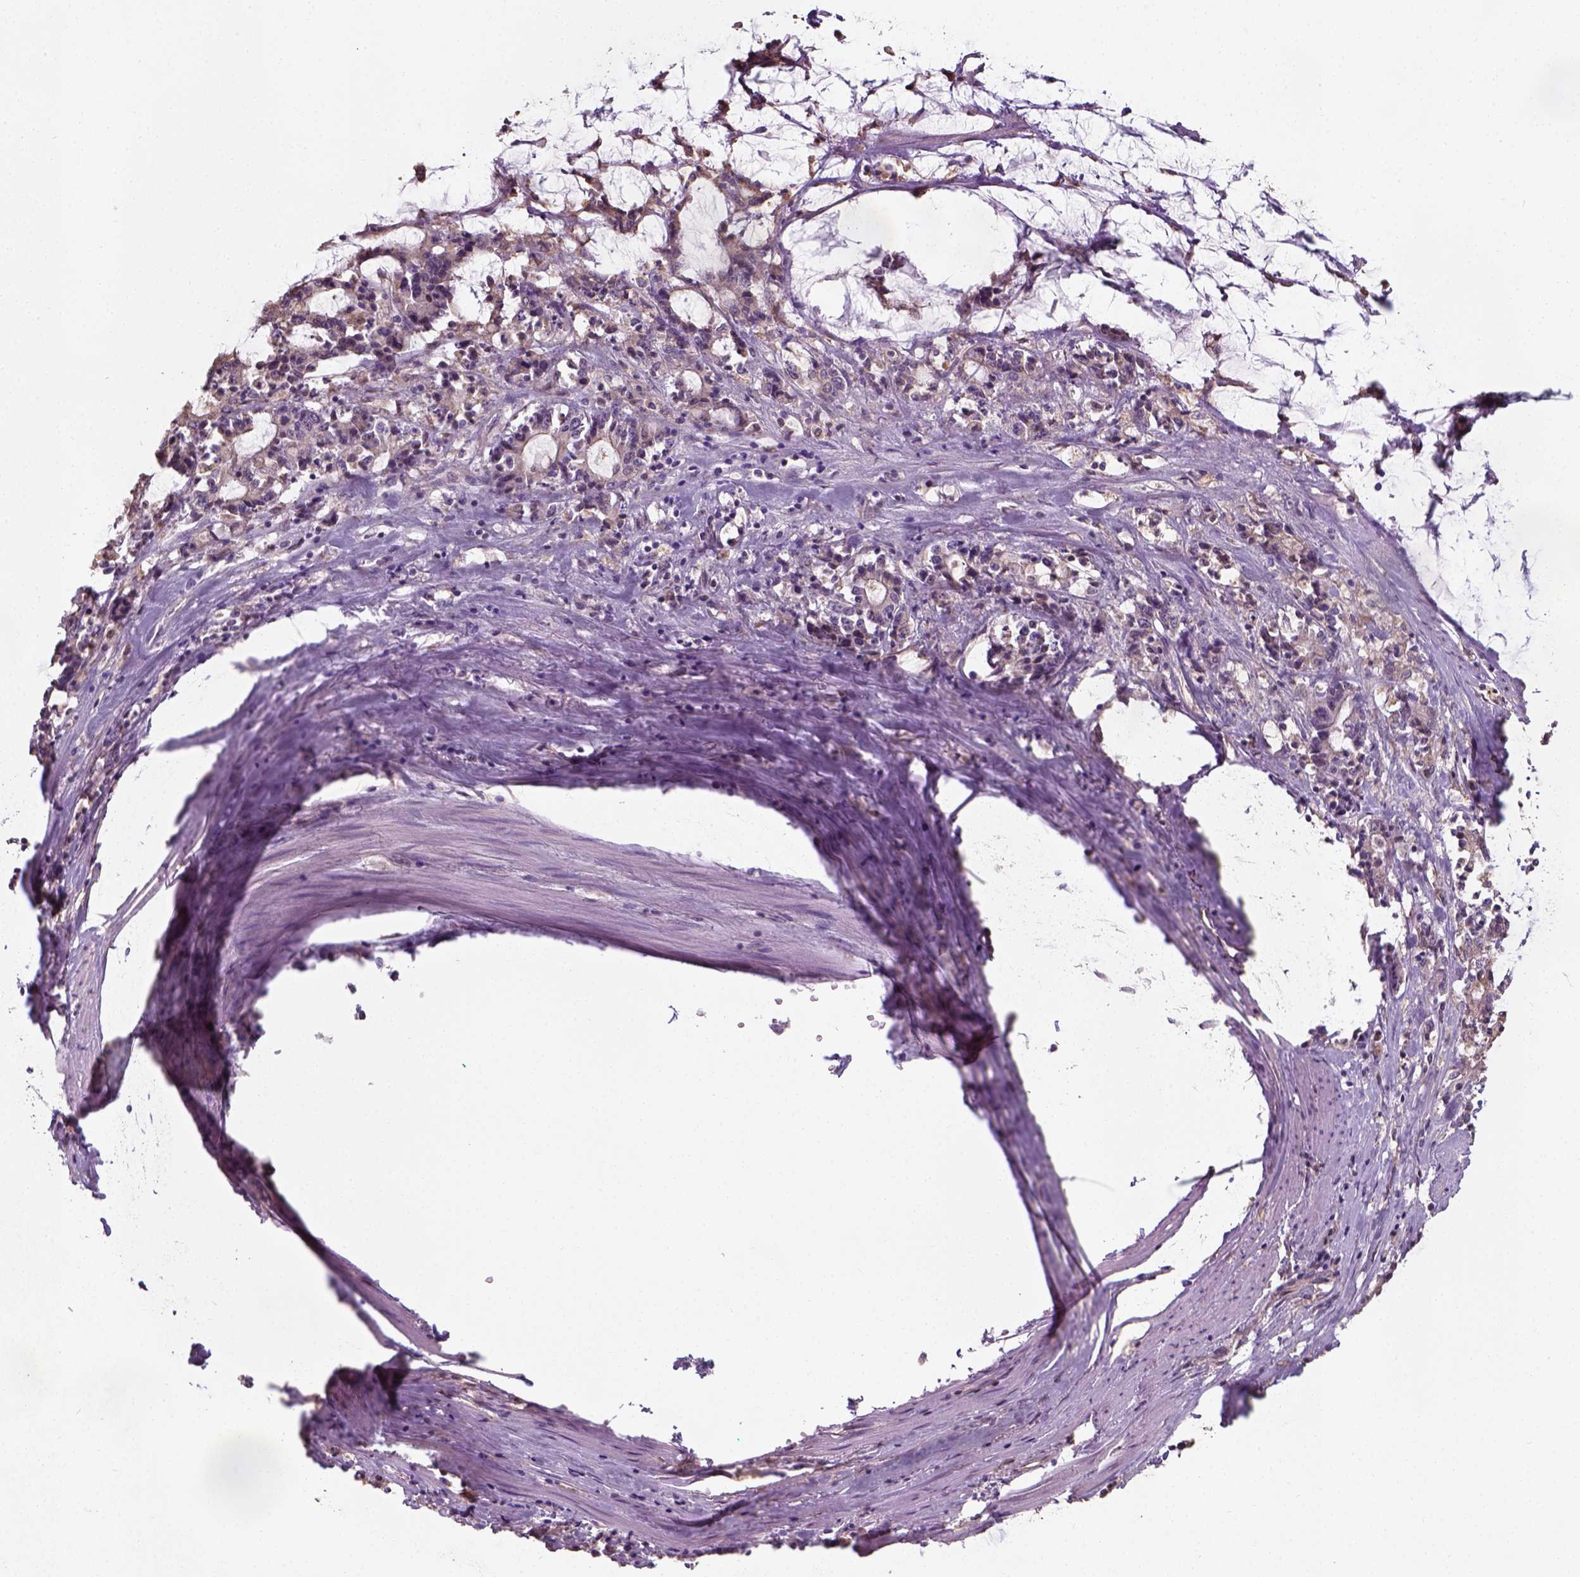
{"staining": {"intensity": "weak", "quantity": "<25%", "location": "cytoplasmic/membranous"}, "tissue": "stomach cancer", "cell_type": "Tumor cells", "image_type": "cancer", "snomed": [{"axis": "morphology", "description": "Adenocarcinoma, NOS"}, {"axis": "topography", "description": "Stomach, upper"}], "caption": "The histopathology image demonstrates no staining of tumor cells in stomach adenocarcinoma. The staining was performed using DAB (3,3'-diaminobenzidine) to visualize the protein expression in brown, while the nuclei were stained in blue with hematoxylin (Magnification: 20x).", "gene": "C1orf112", "patient": {"sex": "male", "age": 68}}